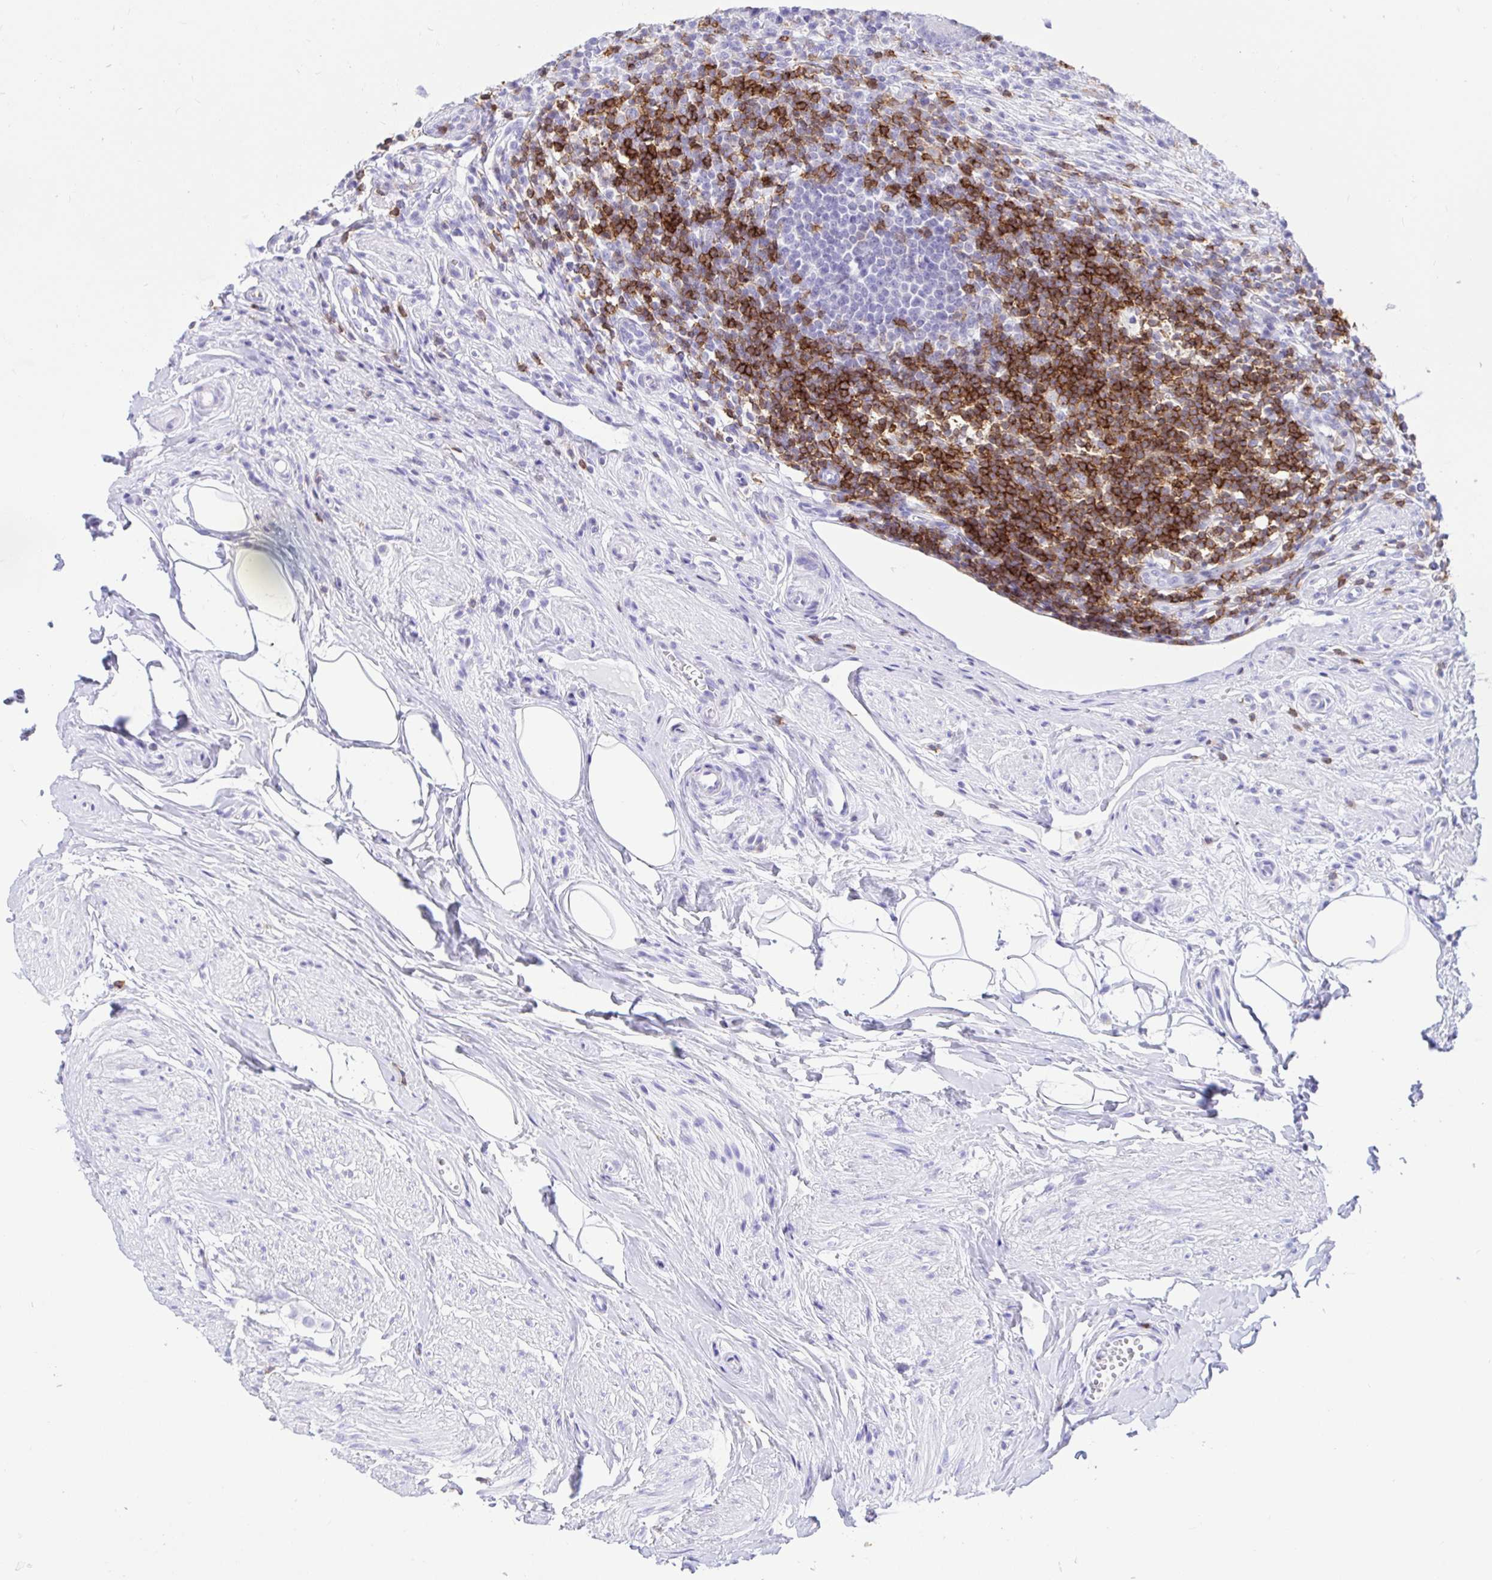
{"staining": {"intensity": "negative", "quantity": "none", "location": "none"}, "tissue": "appendix", "cell_type": "Glandular cells", "image_type": "normal", "snomed": [{"axis": "morphology", "description": "Normal tissue, NOS"}, {"axis": "topography", "description": "Appendix"}], "caption": "The image exhibits no staining of glandular cells in normal appendix.", "gene": "CD5", "patient": {"sex": "female", "age": 56}}